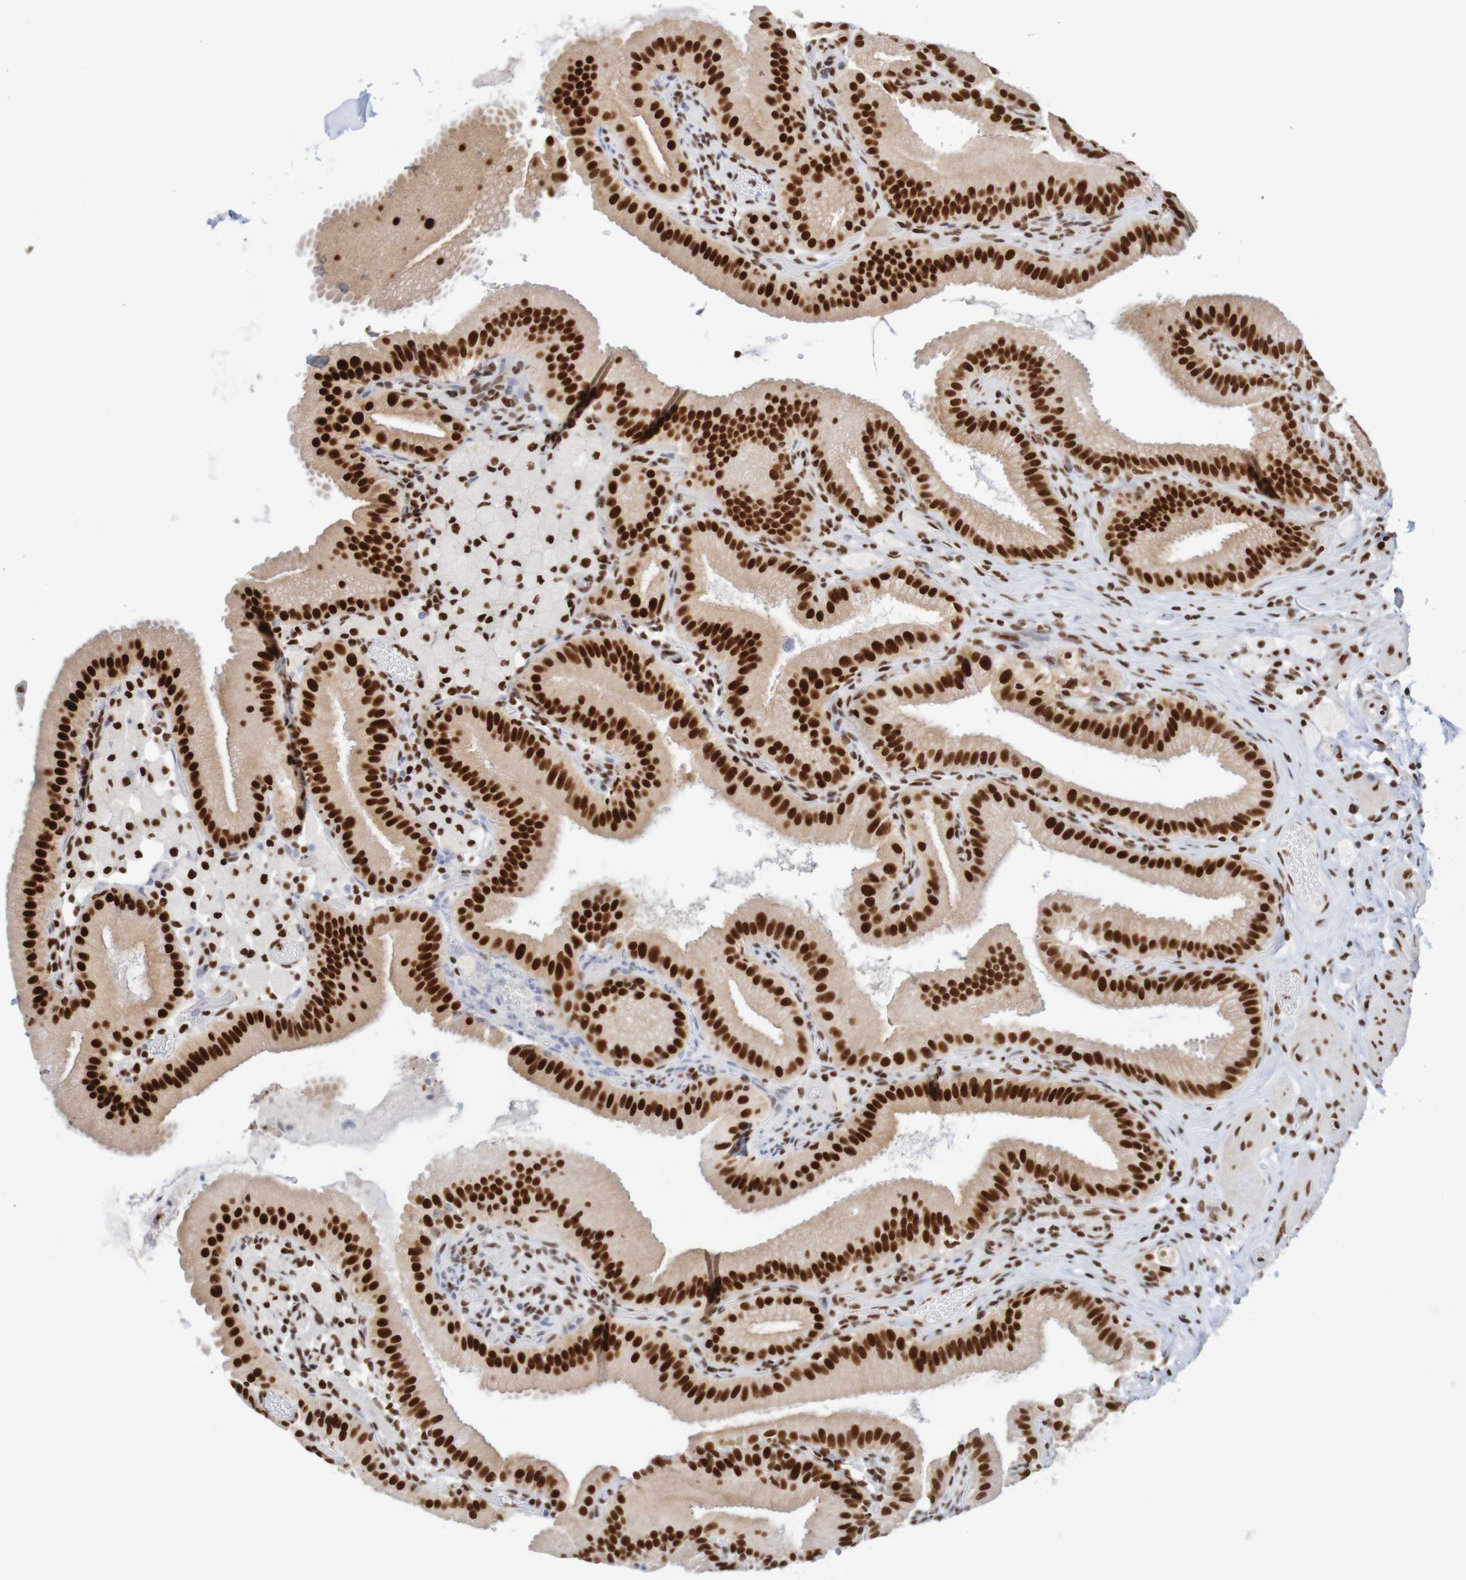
{"staining": {"intensity": "strong", "quantity": ">75%", "location": "nuclear"}, "tissue": "gallbladder", "cell_type": "Glandular cells", "image_type": "normal", "snomed": [{"axis": "morphology", "description": "Normal tissue, NOS"}, {"axis": "topography", "description": "Gallbladder"}], "caption": "This micrograph reveals immunohistochemistry (IHC) staining of benign human gallbladder, with high strong nuclear positivity in about >75% of glandular cells.", "gene": "THRAP3", "patient": {"sex": "male", "age": 54}}